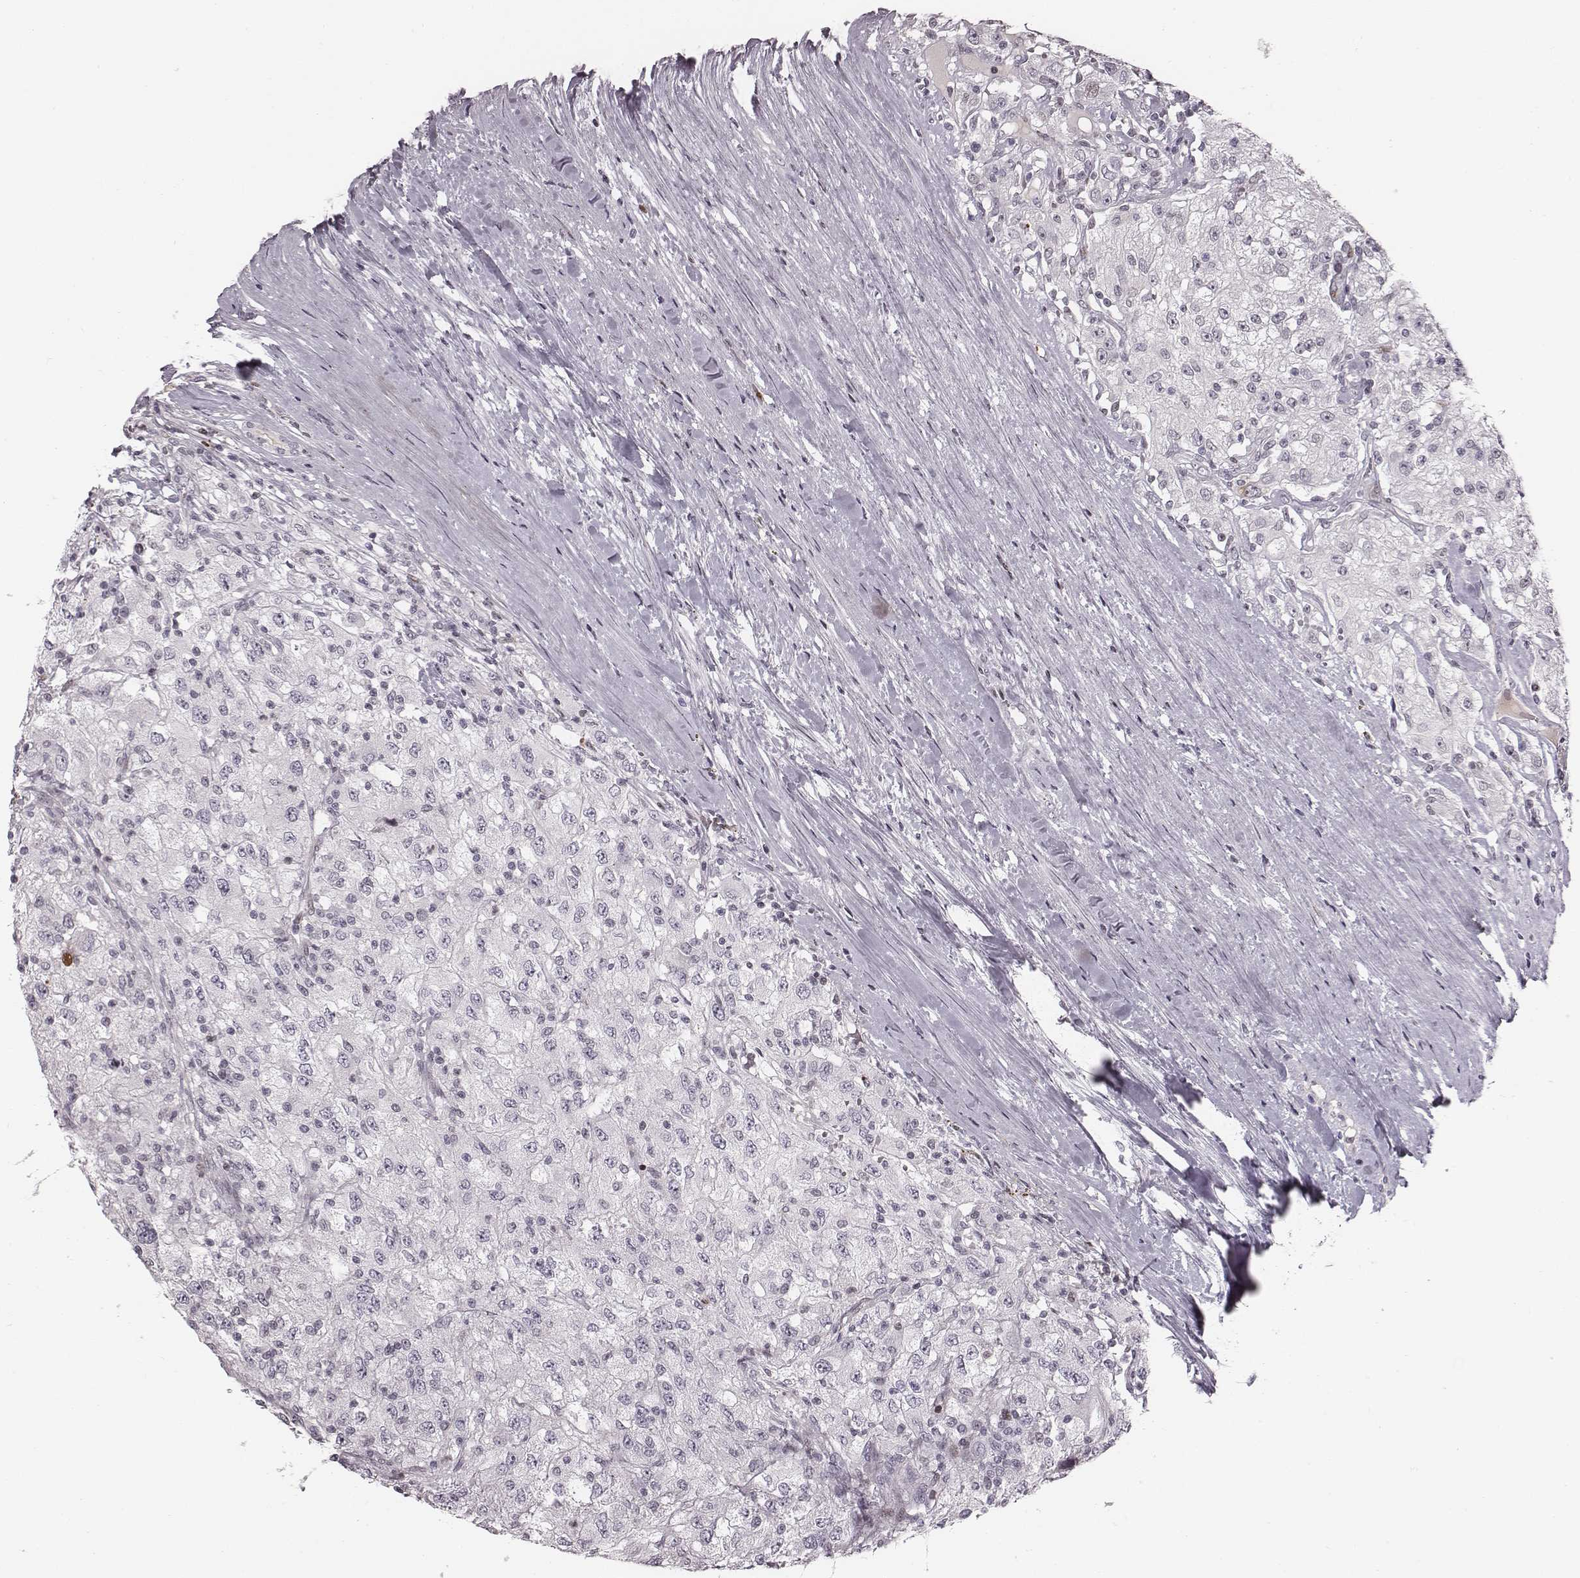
{"staining": {"intensity": "negative", "quantity": "none", "location": "none"}, "tissue": "renal cancer", "cell_type": "Tumor cells", "image_type": "cancer", "snomed": [{"axis": "morphology", "description": "Adenocarcinoma, NOS"}, {"axis": "topography", "description": "Kidney"}], "caption": "Renal cancer (adenocarcinoma) stained for a protein using immunohistochemistry (IHC) exhibits no positivity tumor cells.", "gene": "NDC1", "patient": {"sex": "female", "age": 67}}